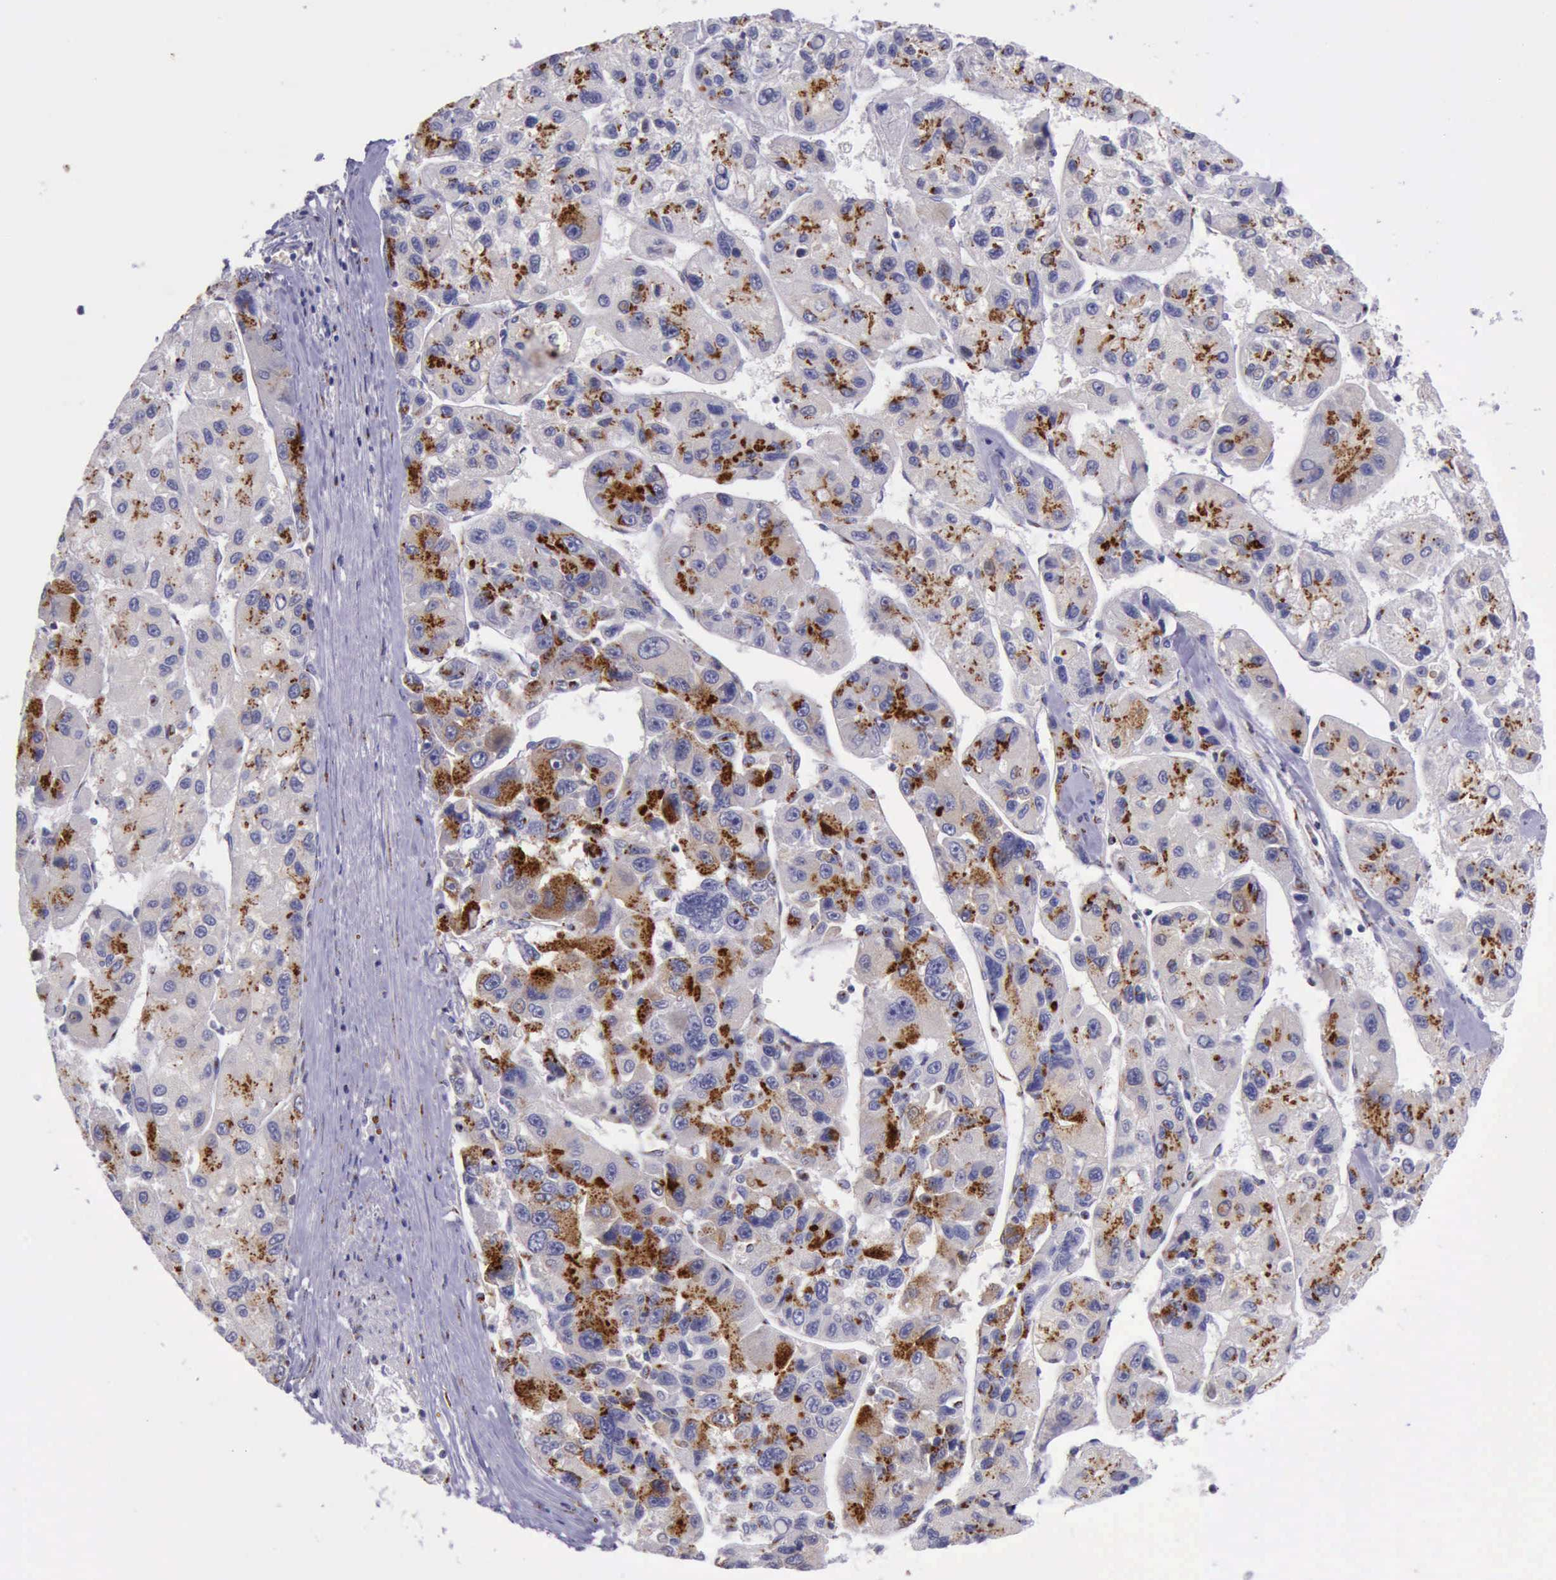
{"staining": {"intensity": "strong", "quantity": ">75%", "location": "cytoplasmic/membranous"}, "tissue": "liver cancer", "cell_type": "Tumor cells", "image_type": "cancer", "snomed": [{"axis": "morphology", "description": "Carcinoma, Hepatocellular, NOS"}, {"axis": "topography", "description": "Liver"}], "caption": "Human liver cancer (hepatocellular carcinoma) stained for a protein (brown) displays strong cytoplasmic/membranous positive staining in about >75% of tumor cells.", "gene": "GOLGA5", "patient": {"sex": "male", "age": 64}}